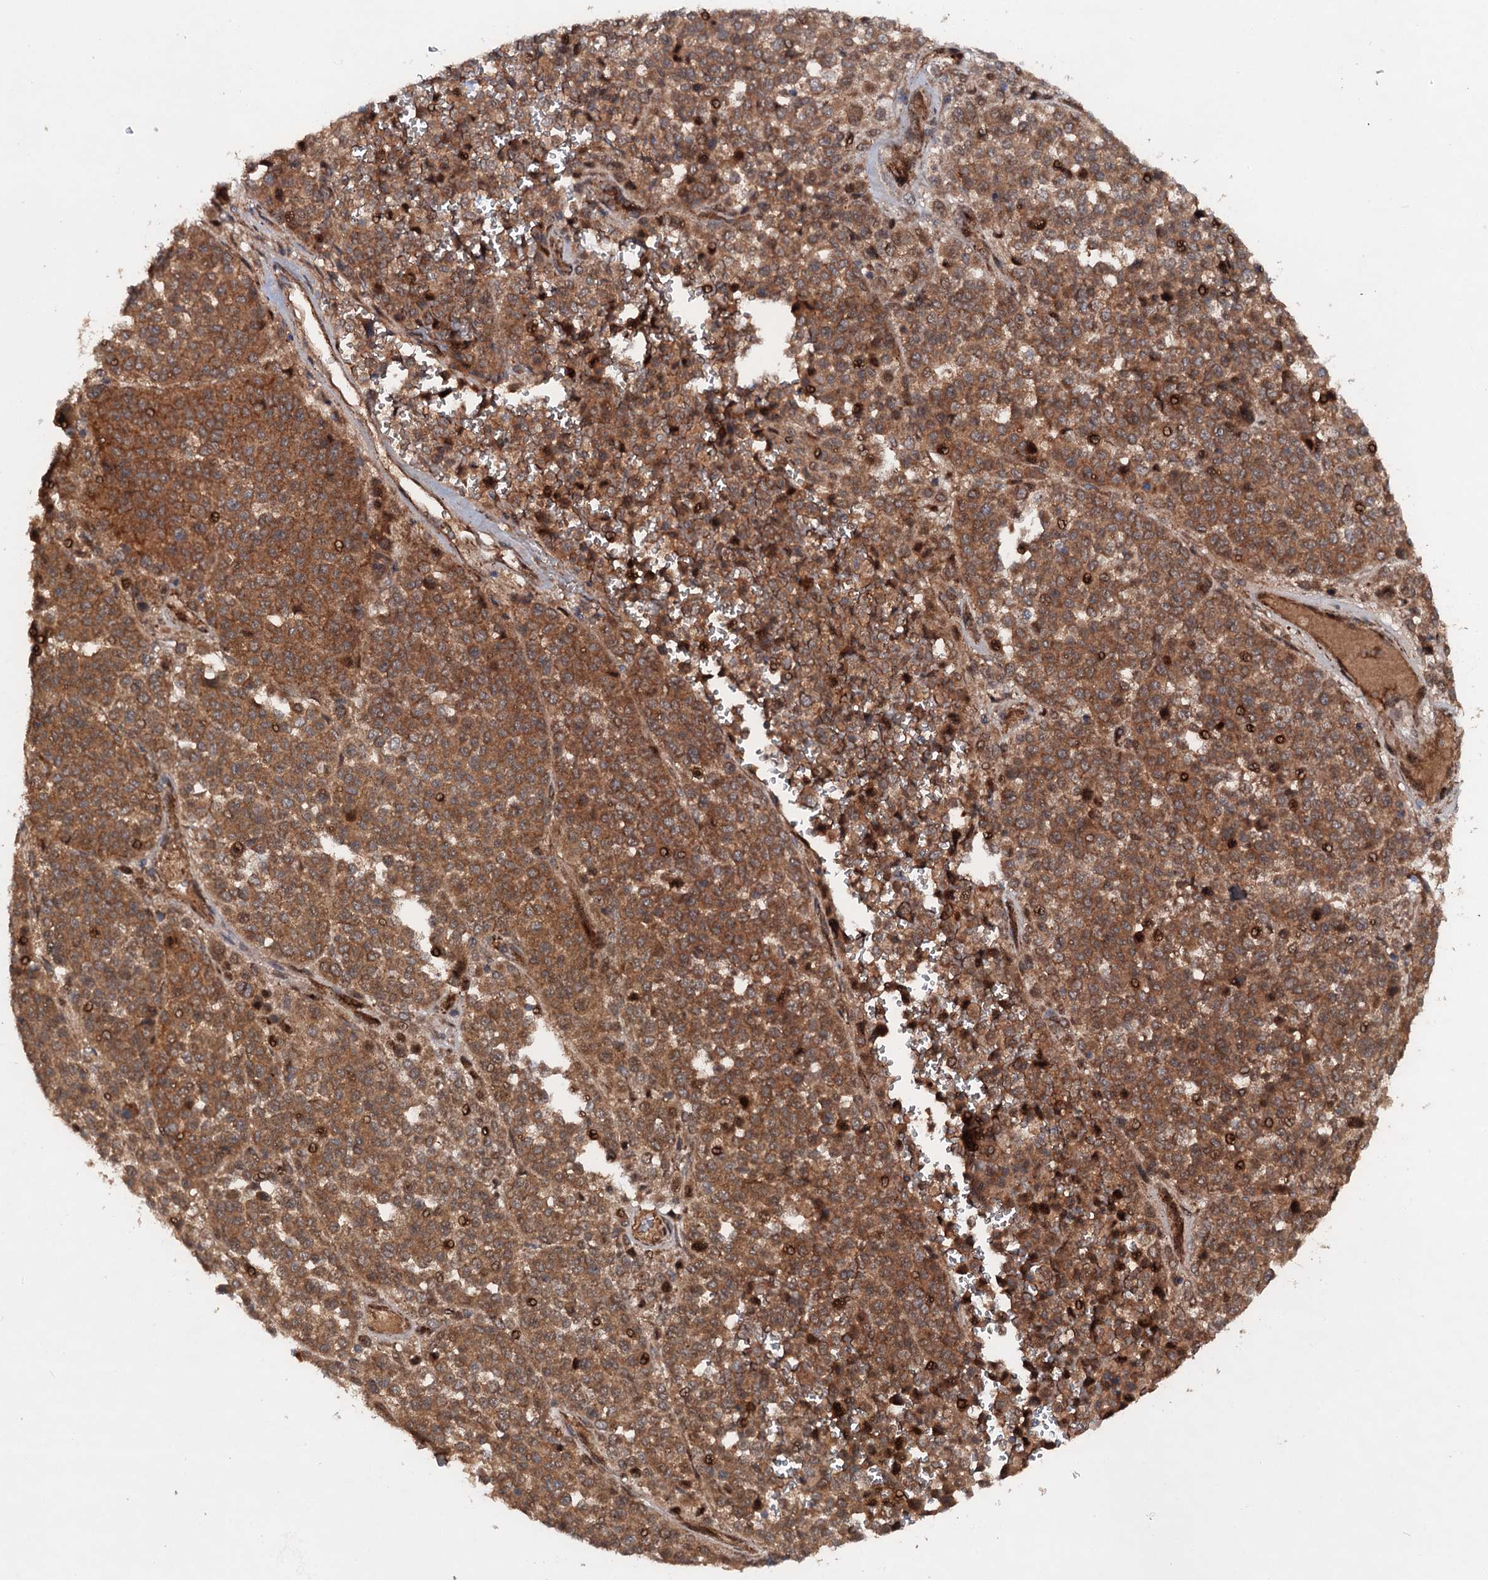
{"staining": {"intensity": "moderate", "quantity": ">75%", "location": "cytoplasmic/membranous"}, "tissue": "melanoma", "cell_type": "Tumor cells", "image_type": "cancer", "snomed": [{"axis": "morphology", "description": "Malignant melanoma, Metastatic site"}, {"axis": "topography", "description": "Pancreas"}], "caption": "Protein expression analysis of human malignant melanoma (metastatic site) reveals moderate cytoplasmic/membranous positivity in about >75% of tumor cells. Nuclei are stained in blue.", "gene": "ADGRG4", "patient": {"sex": "female", "age": 30}}